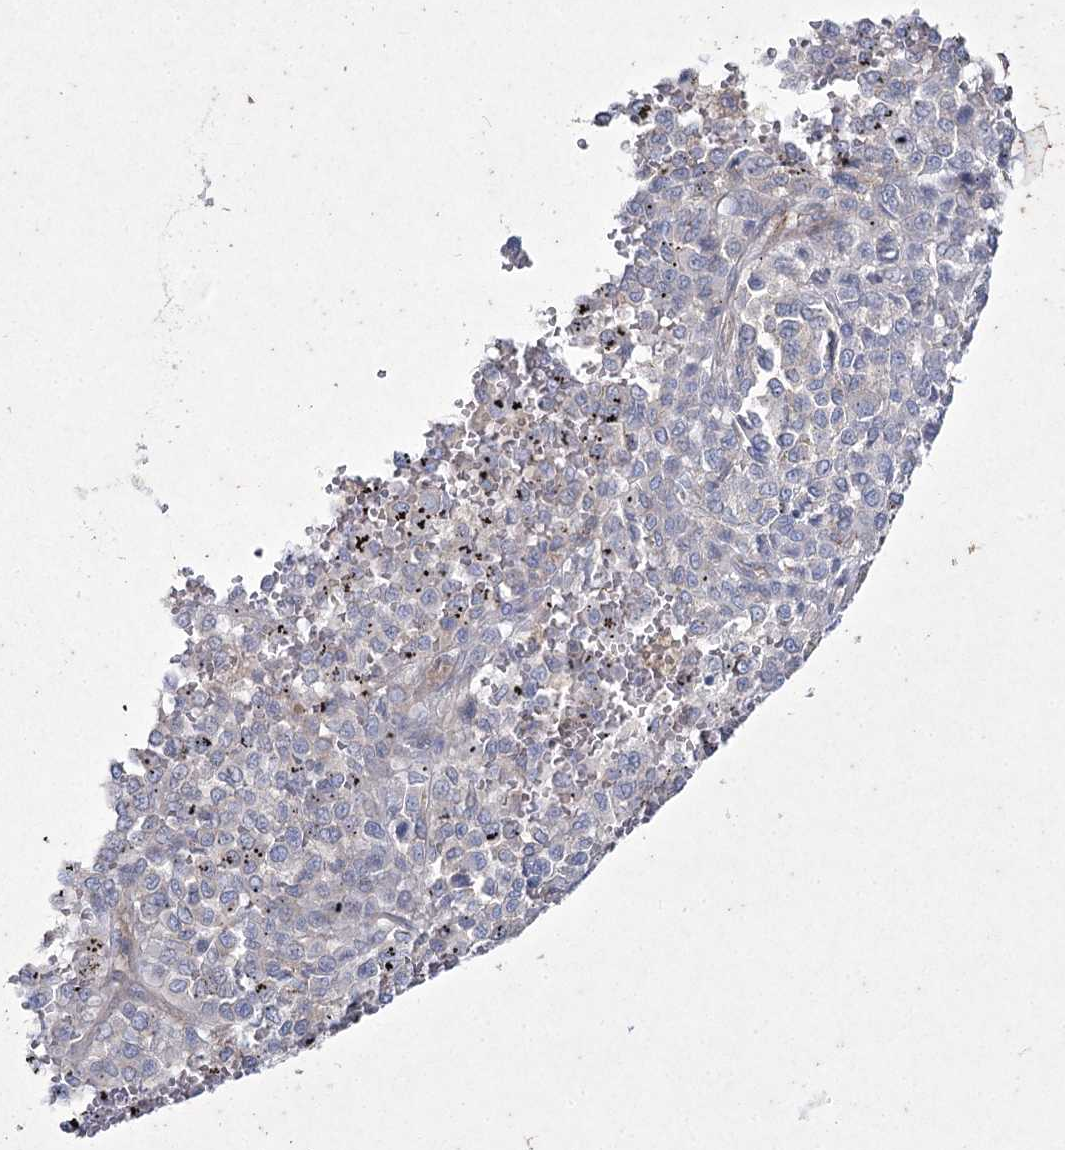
{"staining": {"intensity": "negative", "quantity": "none", "location": "none"}, "tissue": "melanoma", "cell_type": "Tumor cells", "image_type": "cancer", "snomed": [{"axis": "morphology", "description": "Malignant melanoma, Metastatic site"}, {"axis": "topography", "description": "Pancreas"}], "caption": "Malignant melanoma (metastatic site) was stained to show a protein in brown. There is no significant positivity in tumor cells. (IHC, brightfield microscopy, high magnification).", "gene": "LDLRAD3", "patient": {"sex": "female", "age": 30}}